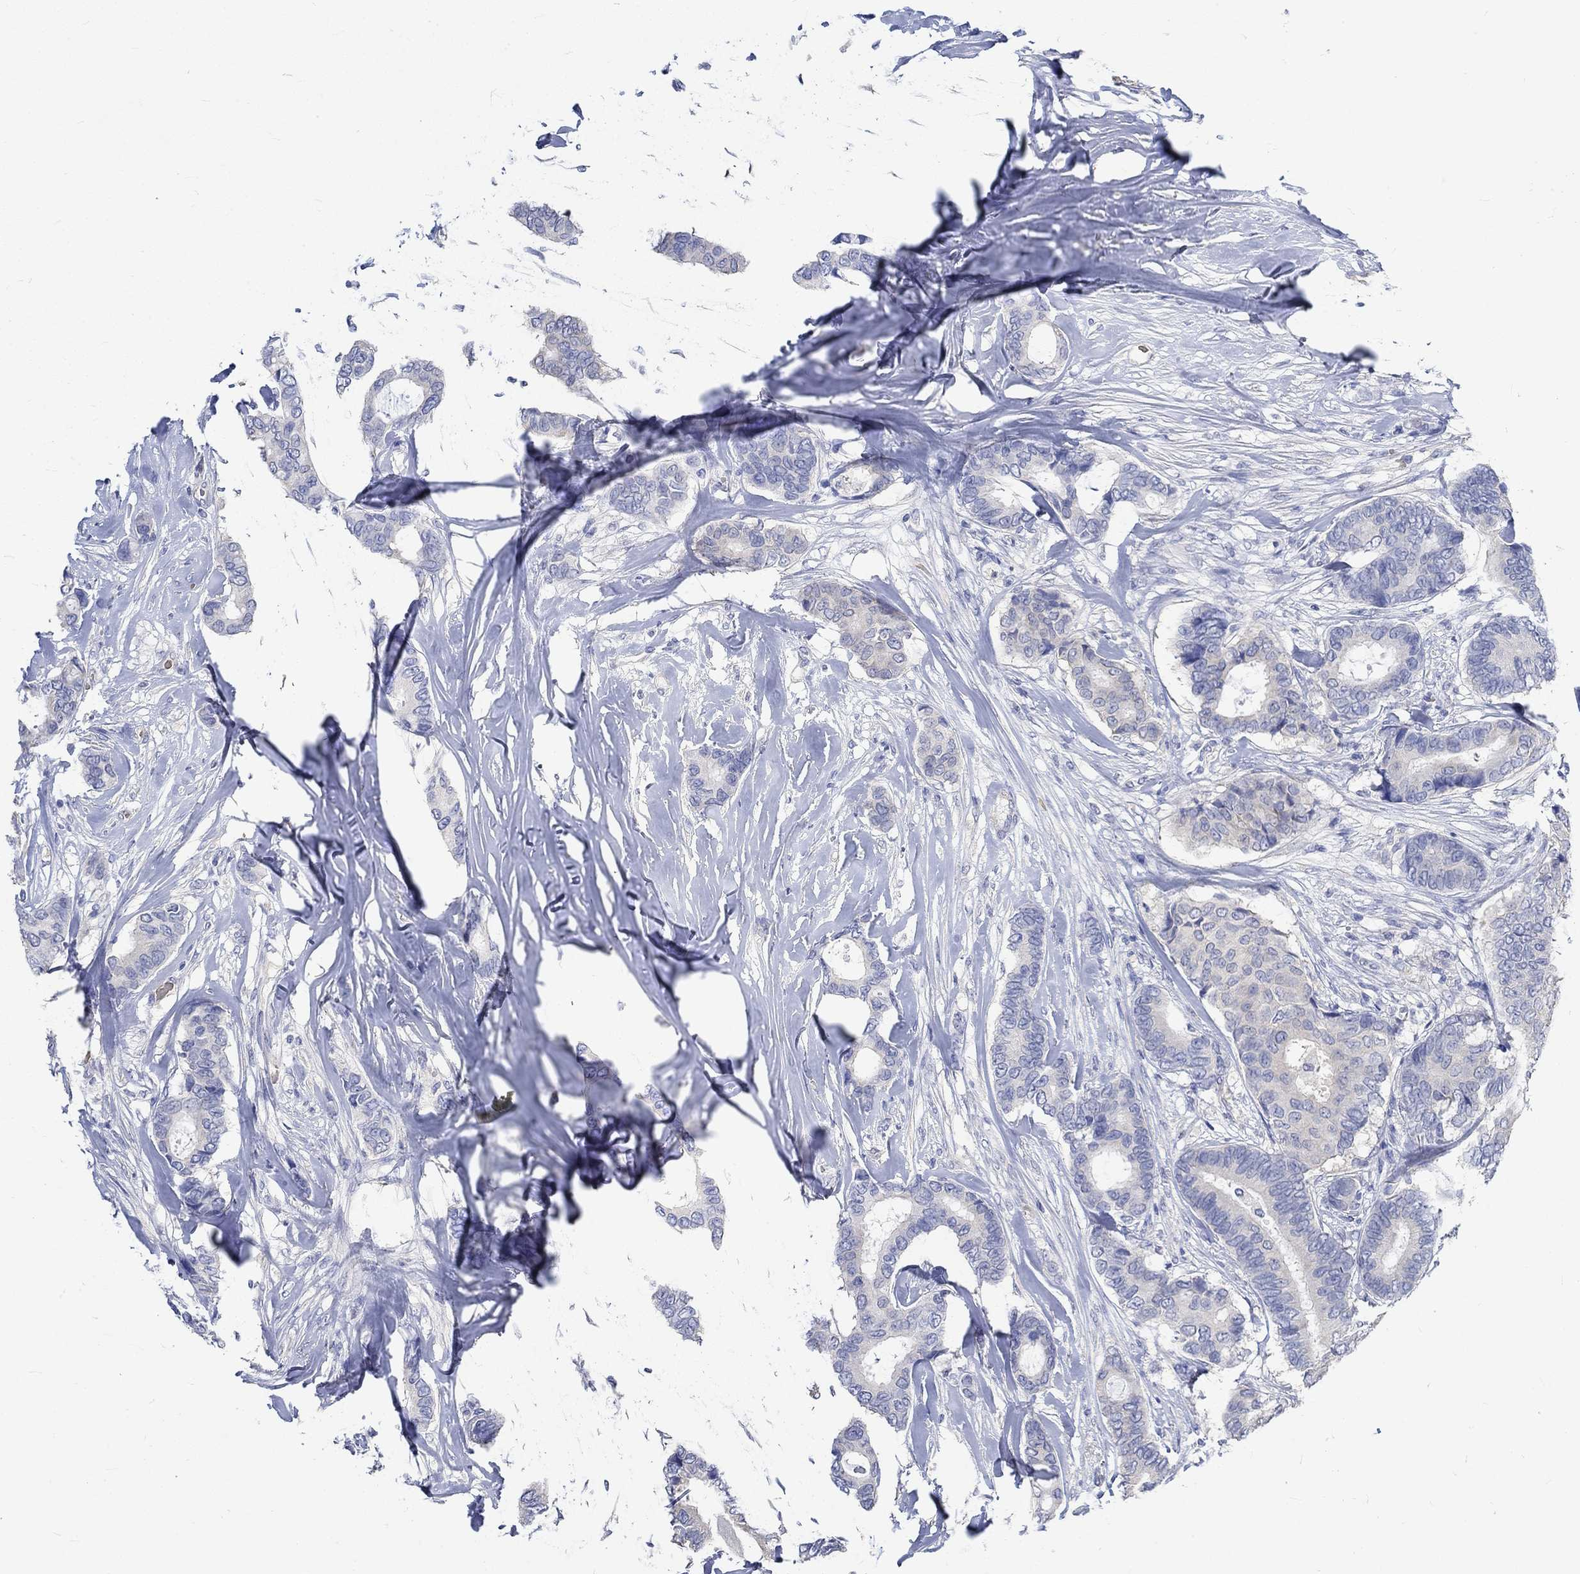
{"staining": {"intensity": "negative", "quantity": "none", "location": "none"}, "tissue": "breast cancer", "cell_type": "Tumor cells", "image_type": "cancer", "snomed": [{"axis": "morphology", "description": "Duct carcinoma"}, {"axis": "topography", "description": "Breast"}], "caption": "Breast cancer (intraductal carcinoma) stained for a protein using immunohistochemistry (IHC) reveals no positivity tumor cells.", "gene": "KCNA1", "patient": {"sex": "female", "age": 75}}